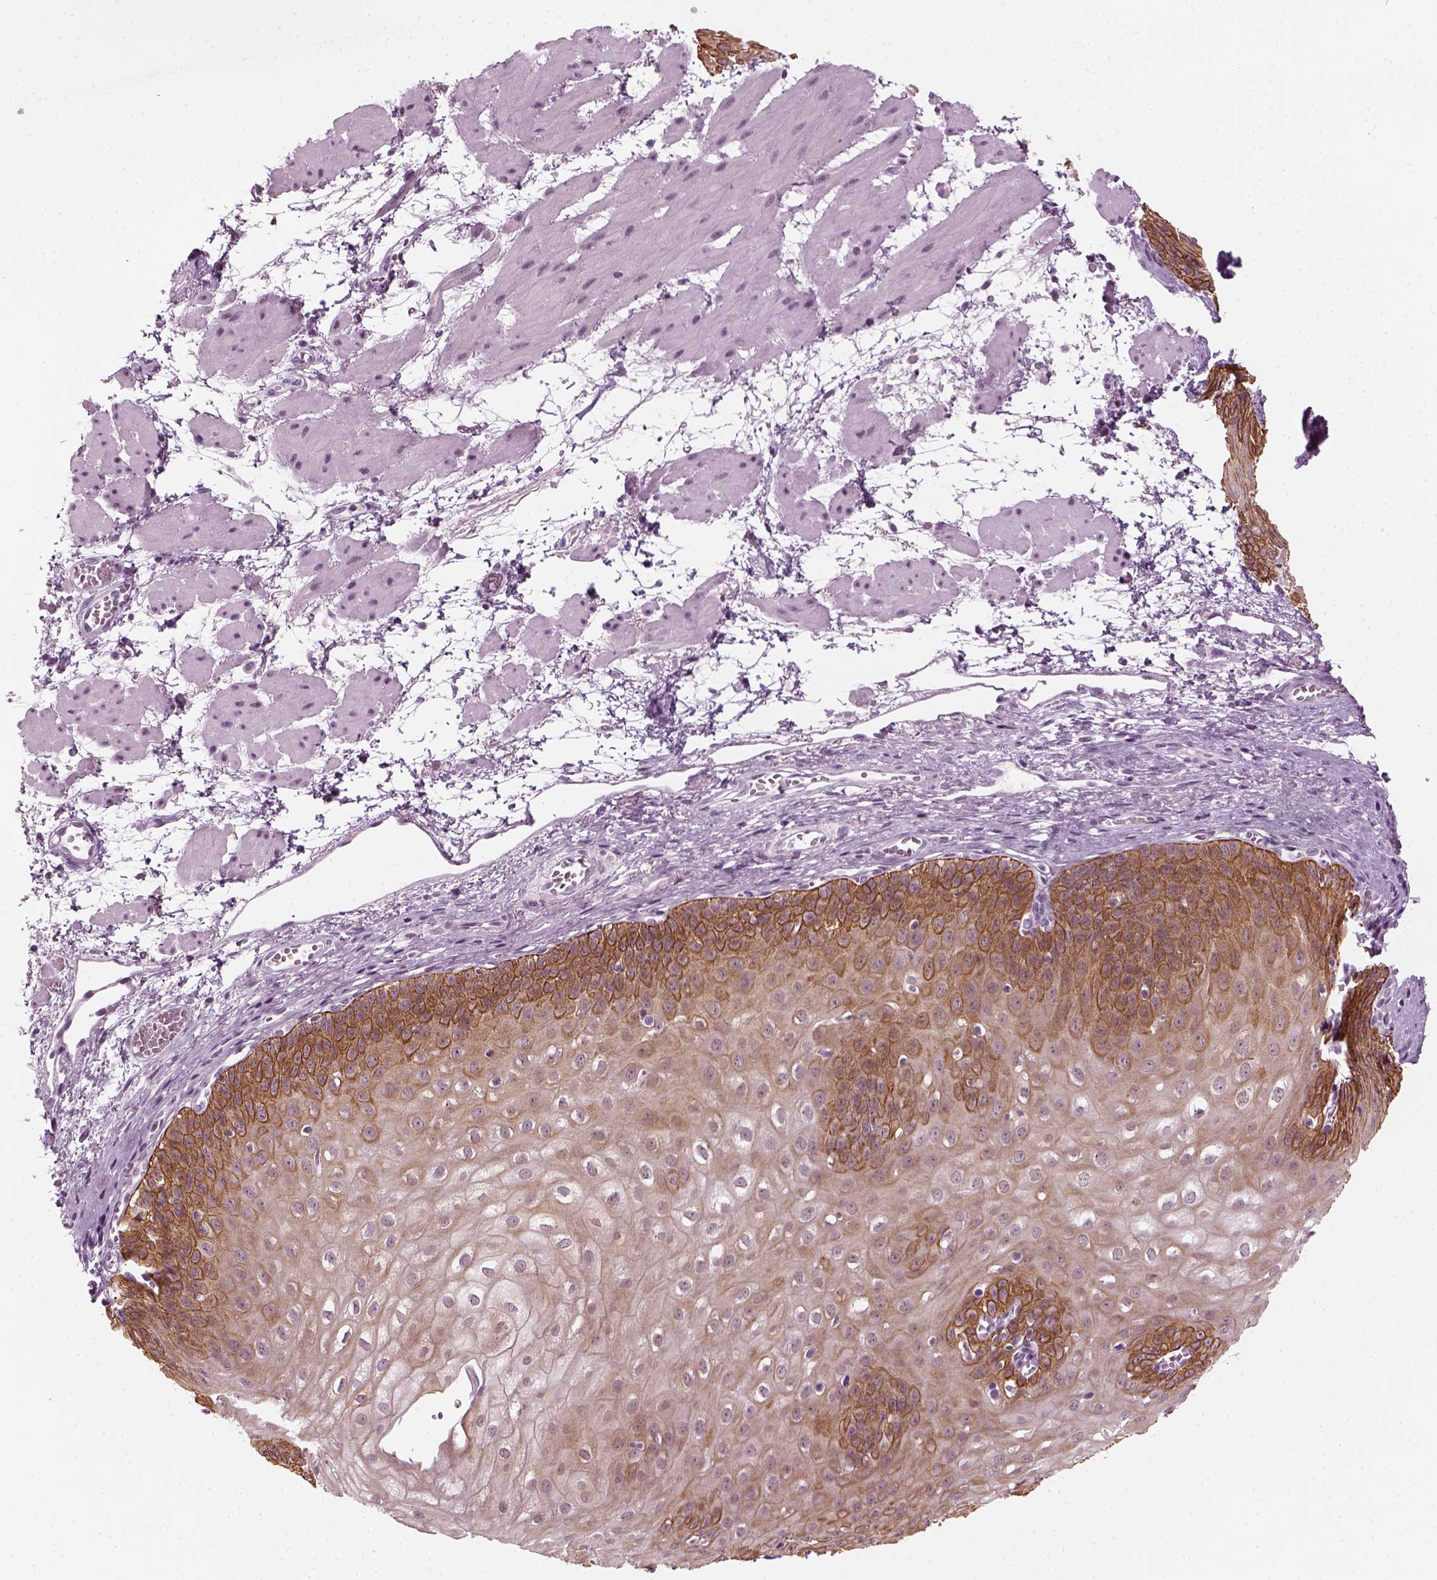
{"staining": {"intensity": "moderate", "quantity": "25%-75%", "location": "cytoplasmic/membranous"}, "tissue": "esophagus", "cell_type": "Squamous epithelial cells", "image_type": "normal", "snomed": [{"axis": "morphology", "description": "Normal tissue, NOS"}, {"axis": "topography", "description": "Esophagus"}], "caption": "Esophagus stained with a protein marker displays moderate staining in squamous epithelial cells.", "gene": "KRT75", "patient": {"sex": "male", "age": 71}}